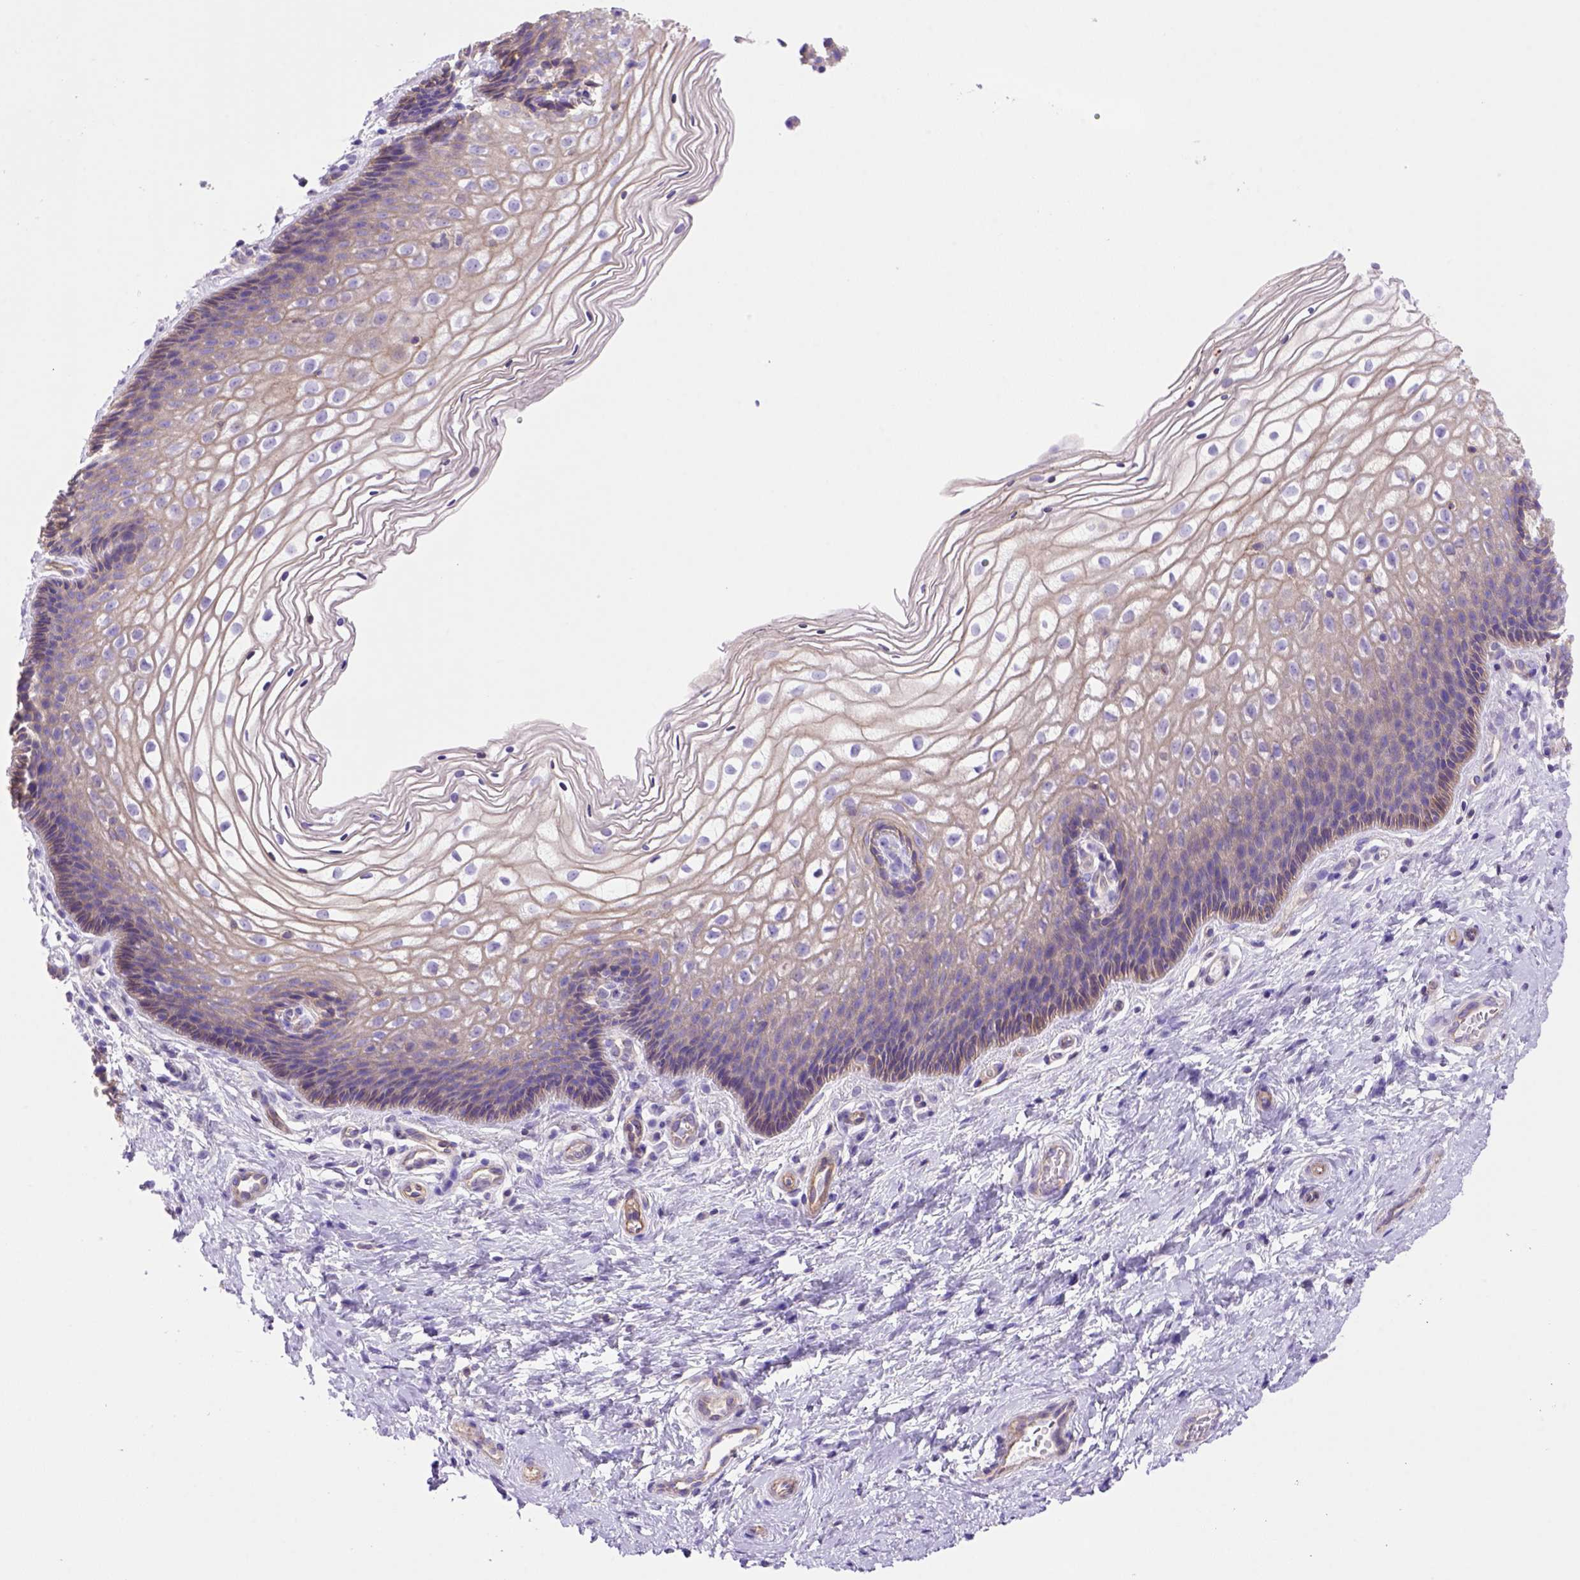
{"staining": {"intensity": "moderate", "quantity": ">75%", "location": "cytoplasmic/membranous"}, "tissue": "cervix", "cell_type": "Glandular cells", "image_type": "normal", "snomed": [{"axis": "morphology", "description": "Normal tissue, NOS"}, {"axis": "topography", "description": "Cervix"}], "caption": "Moderate cytoplasmic/membranous expression is present in approximately >75% of glandular cells in benign cervix.", "gene": "PEX12", "patient": {"sex": "female", "age": 34}}